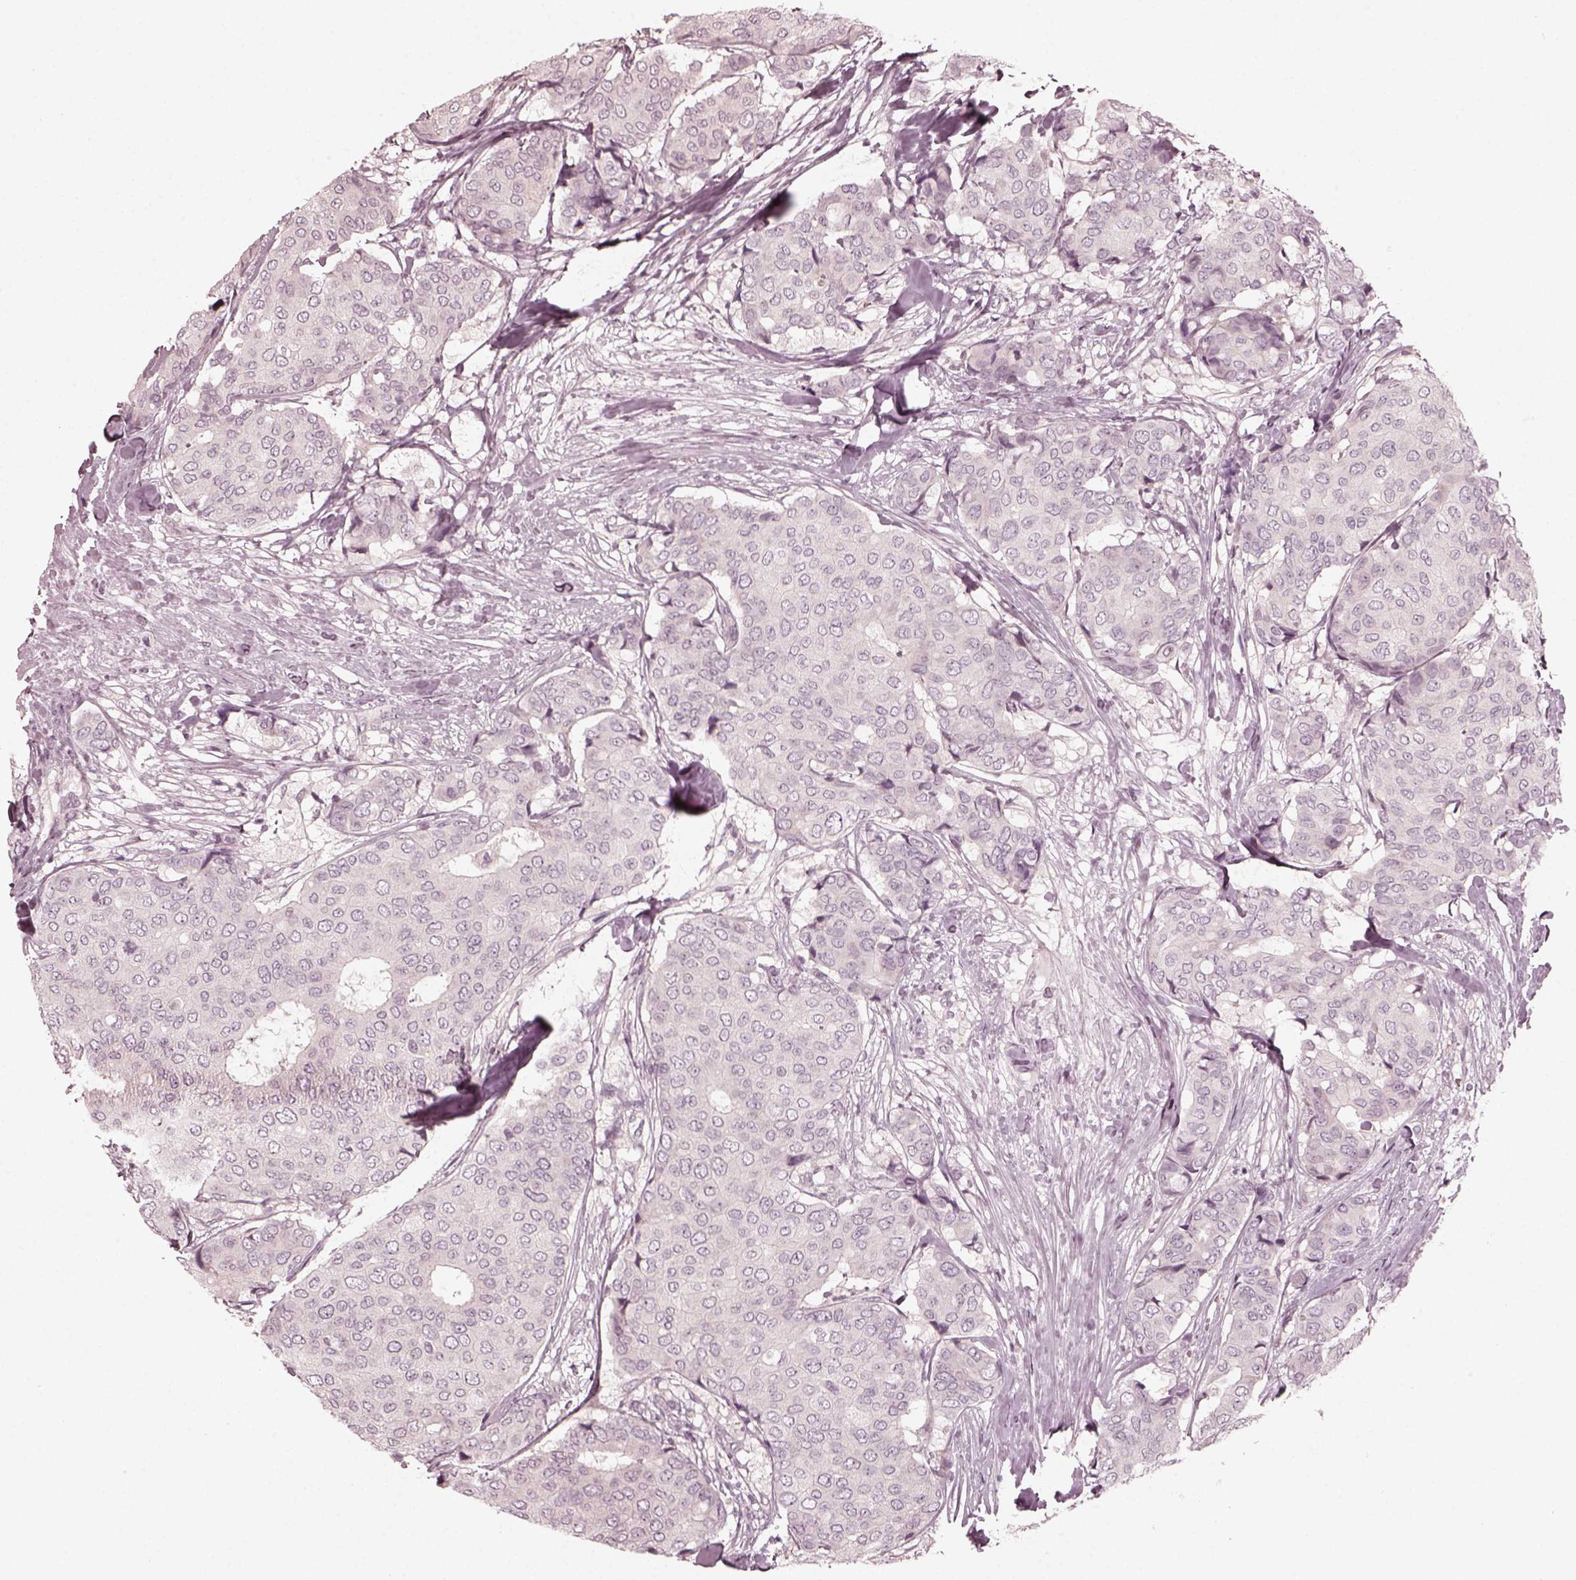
{"staining": {"intensity": "negative", "quantity": "none", "location": "none"}, "tissue": "breast cancer", "cell_type": "Tumor cells", "image_type": "cancer", "snomed": [{"axis": "morphology", "description": "Duct carcinoma"}, {"axis": "topography", "description": "Breast"}], "caption": "Immunohistochemistry of human invasive ductal carcinoma (breast) reveals no positivity in tumor cells. (DAB immunohistochemistry (IHC) with hematoxylin counter stain).", "gene": "CHIT1", "patient": {"sex": "female", "age": 75}}